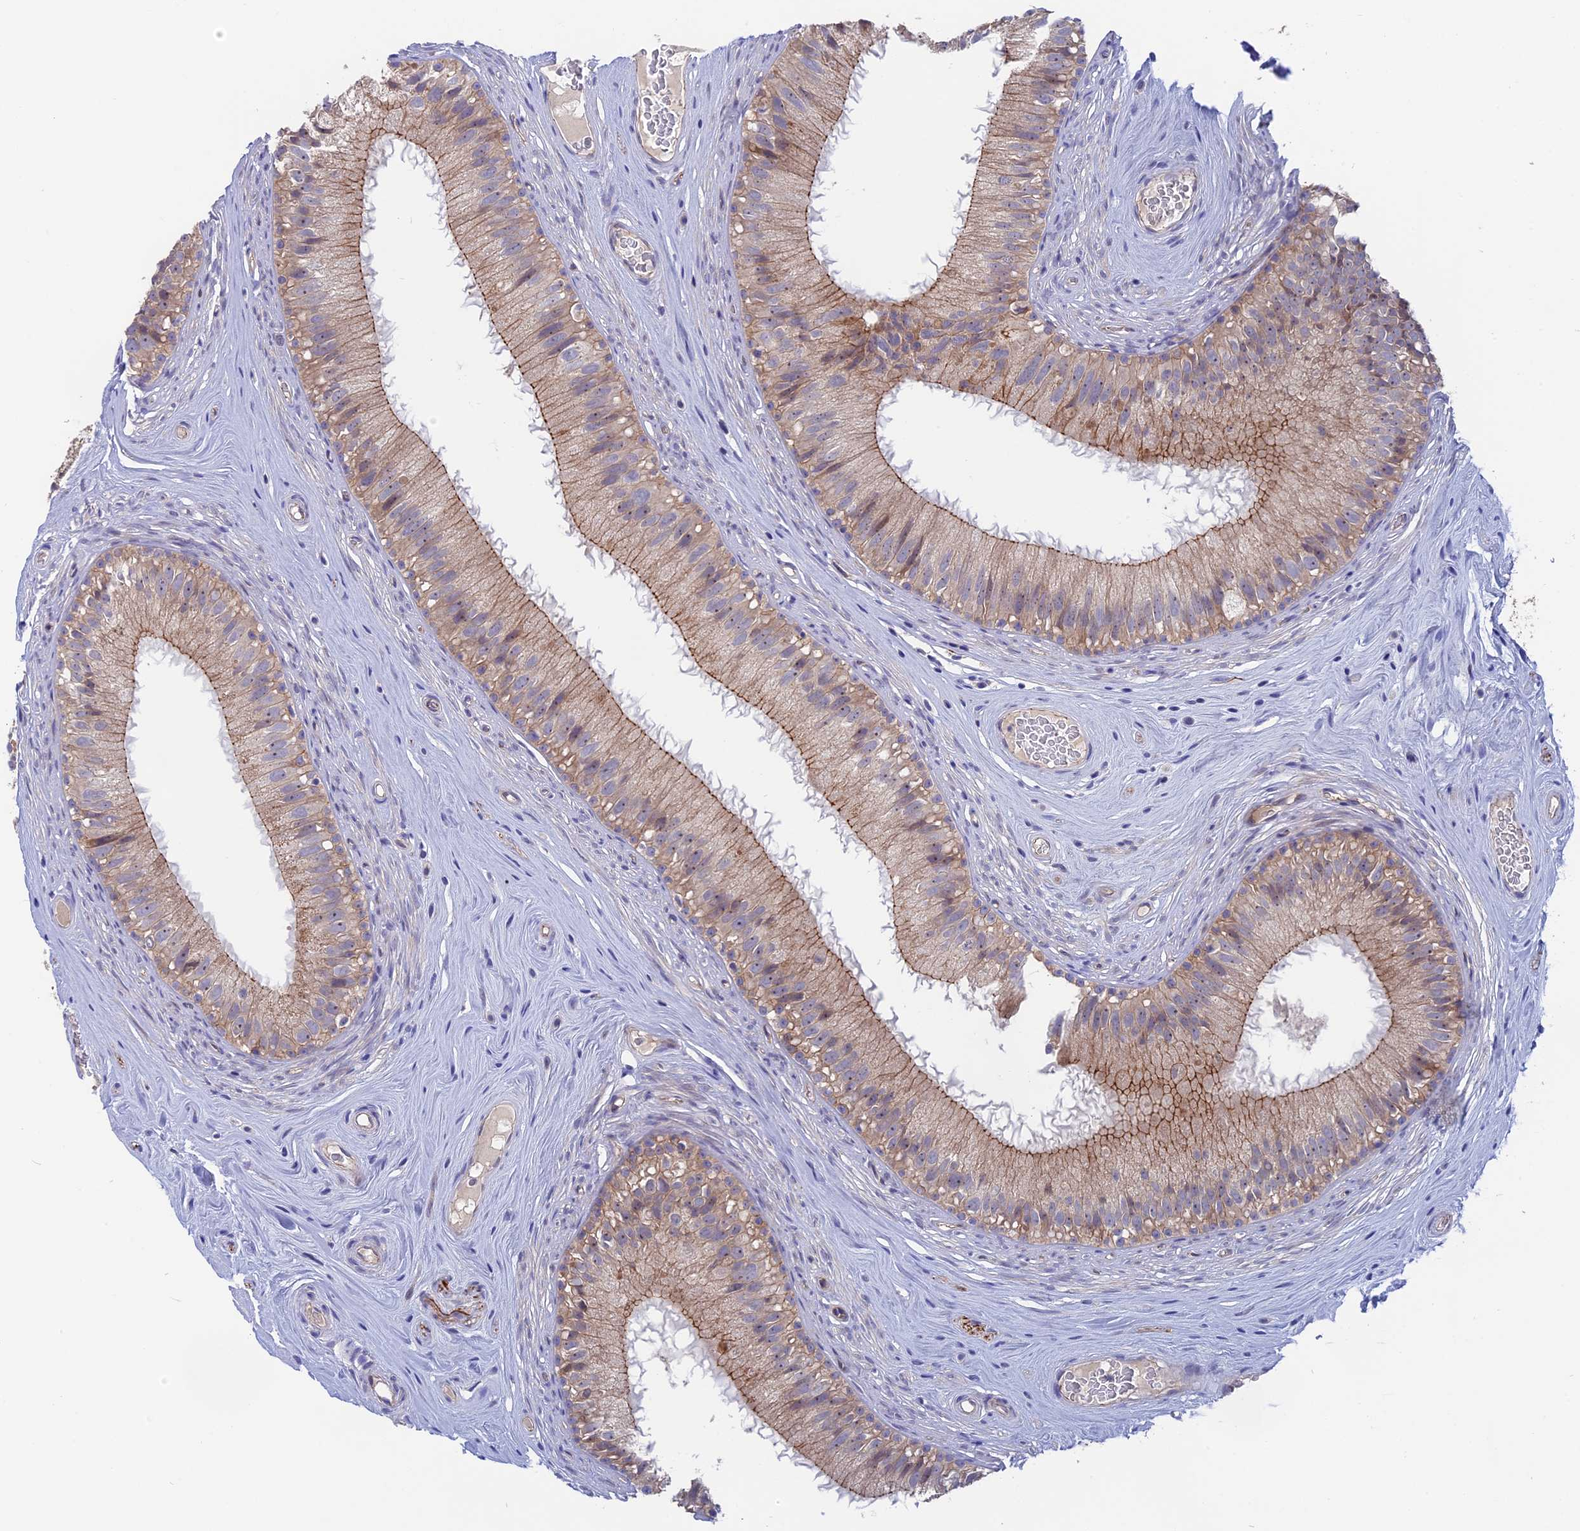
{"staining": {"intensity": "weak", "quantity": "<25%", "location": "cytoplasmic/membranous"}, "tissue": "epididymis", "cell_type": "Glandular cells", "image_type": "normal", "snomed": [{"axis": "morphology", "description": "Normal tissue, NOS"}, {"axis": "topography", "description": "Epididymis"}], "caption": "The histopathology image demonstrates no significant positivity in glandular cells of epididymis. Nuclei are stained in blue.", "gene": "TENT4B", "patient": {"sex": "male", "age": 45}}